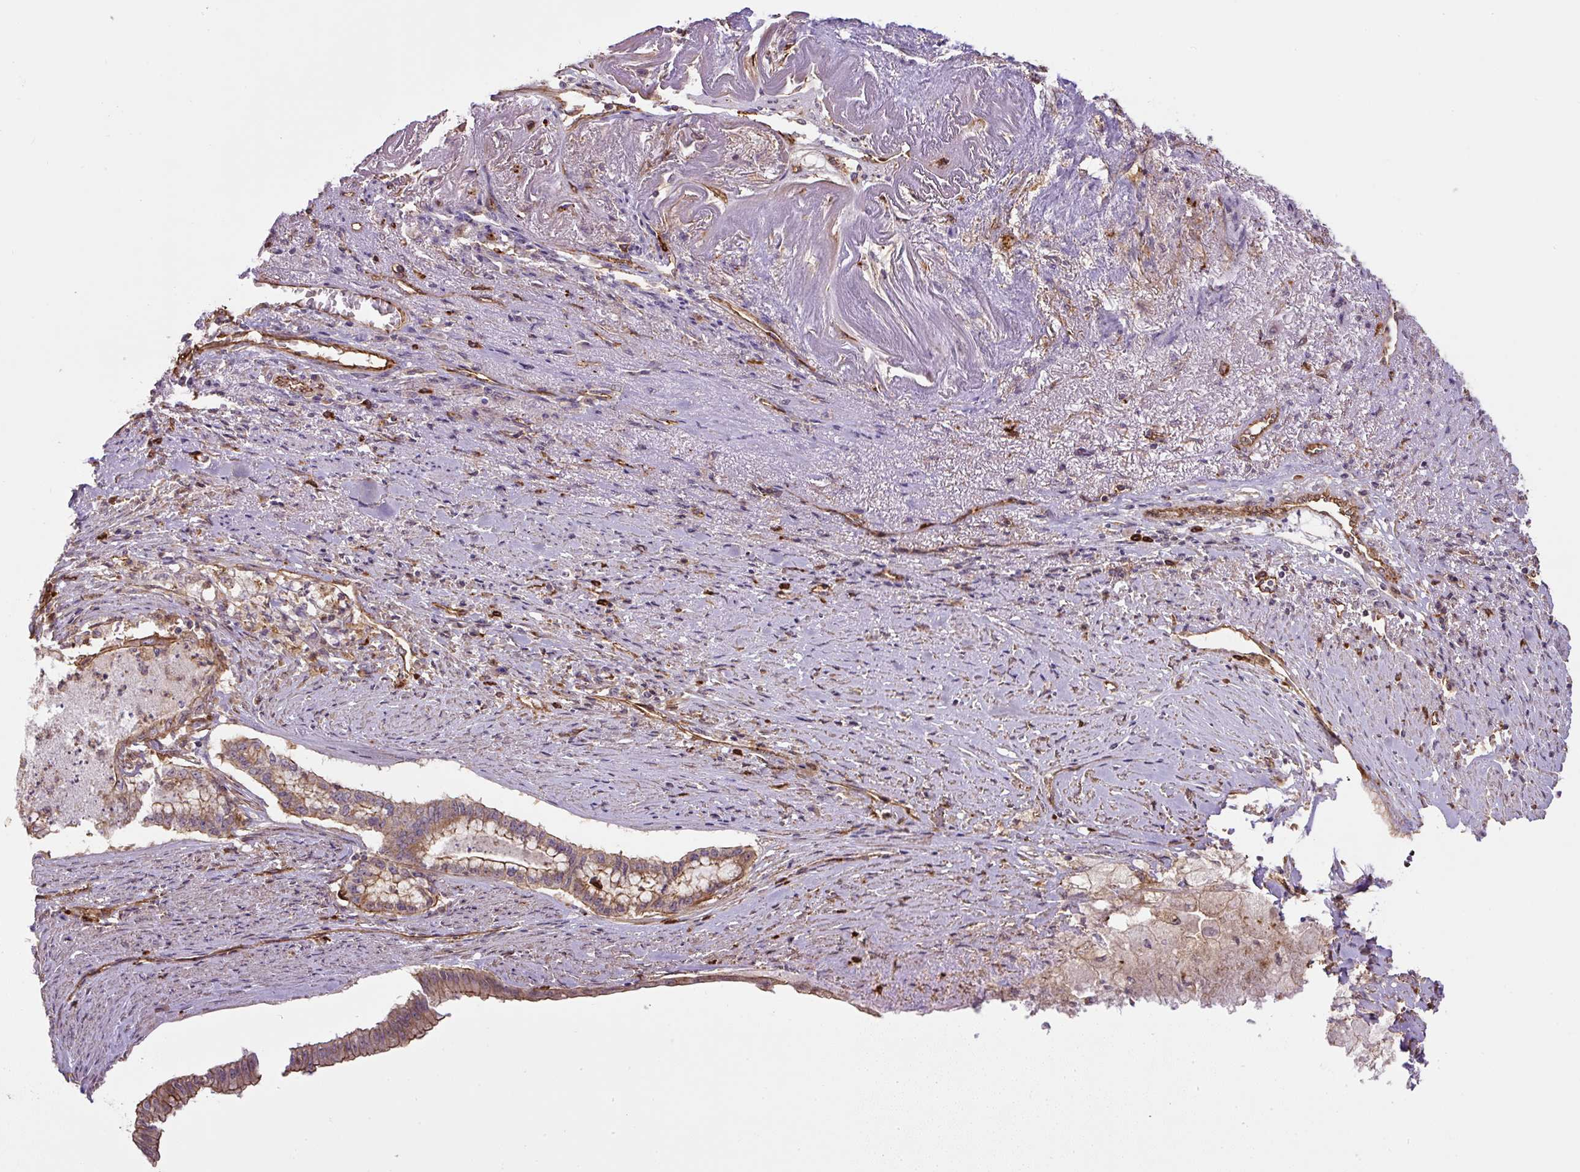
{"staining": {"intensity": "moderate", "quantity": "25%-75%", "location": "cytoplasmic/membranous"}, "tissue": "endometrial cancer", "cell_type": "Tumor cells", "image_type": "cancer", "snomed": [{"axis": "morphology", "description": "Adenocarcinoma, NOS"}, {"axis": "topography", "description": "Endometrium"}], "caption": "Immunohistochemistry (IHC) micrograph of neoplastic tissue: human endometrial cancer (adenocarcinoma) stained using immunohistochemistry displays medium levels of moderate protein expression localized specifically in the cytoplasmic/membranous of tumor cells, appearing as a cytoplasmic/membranous brown color.", "gene": "B3GALT5", "patient": {"sex": "female", "age": 79}}